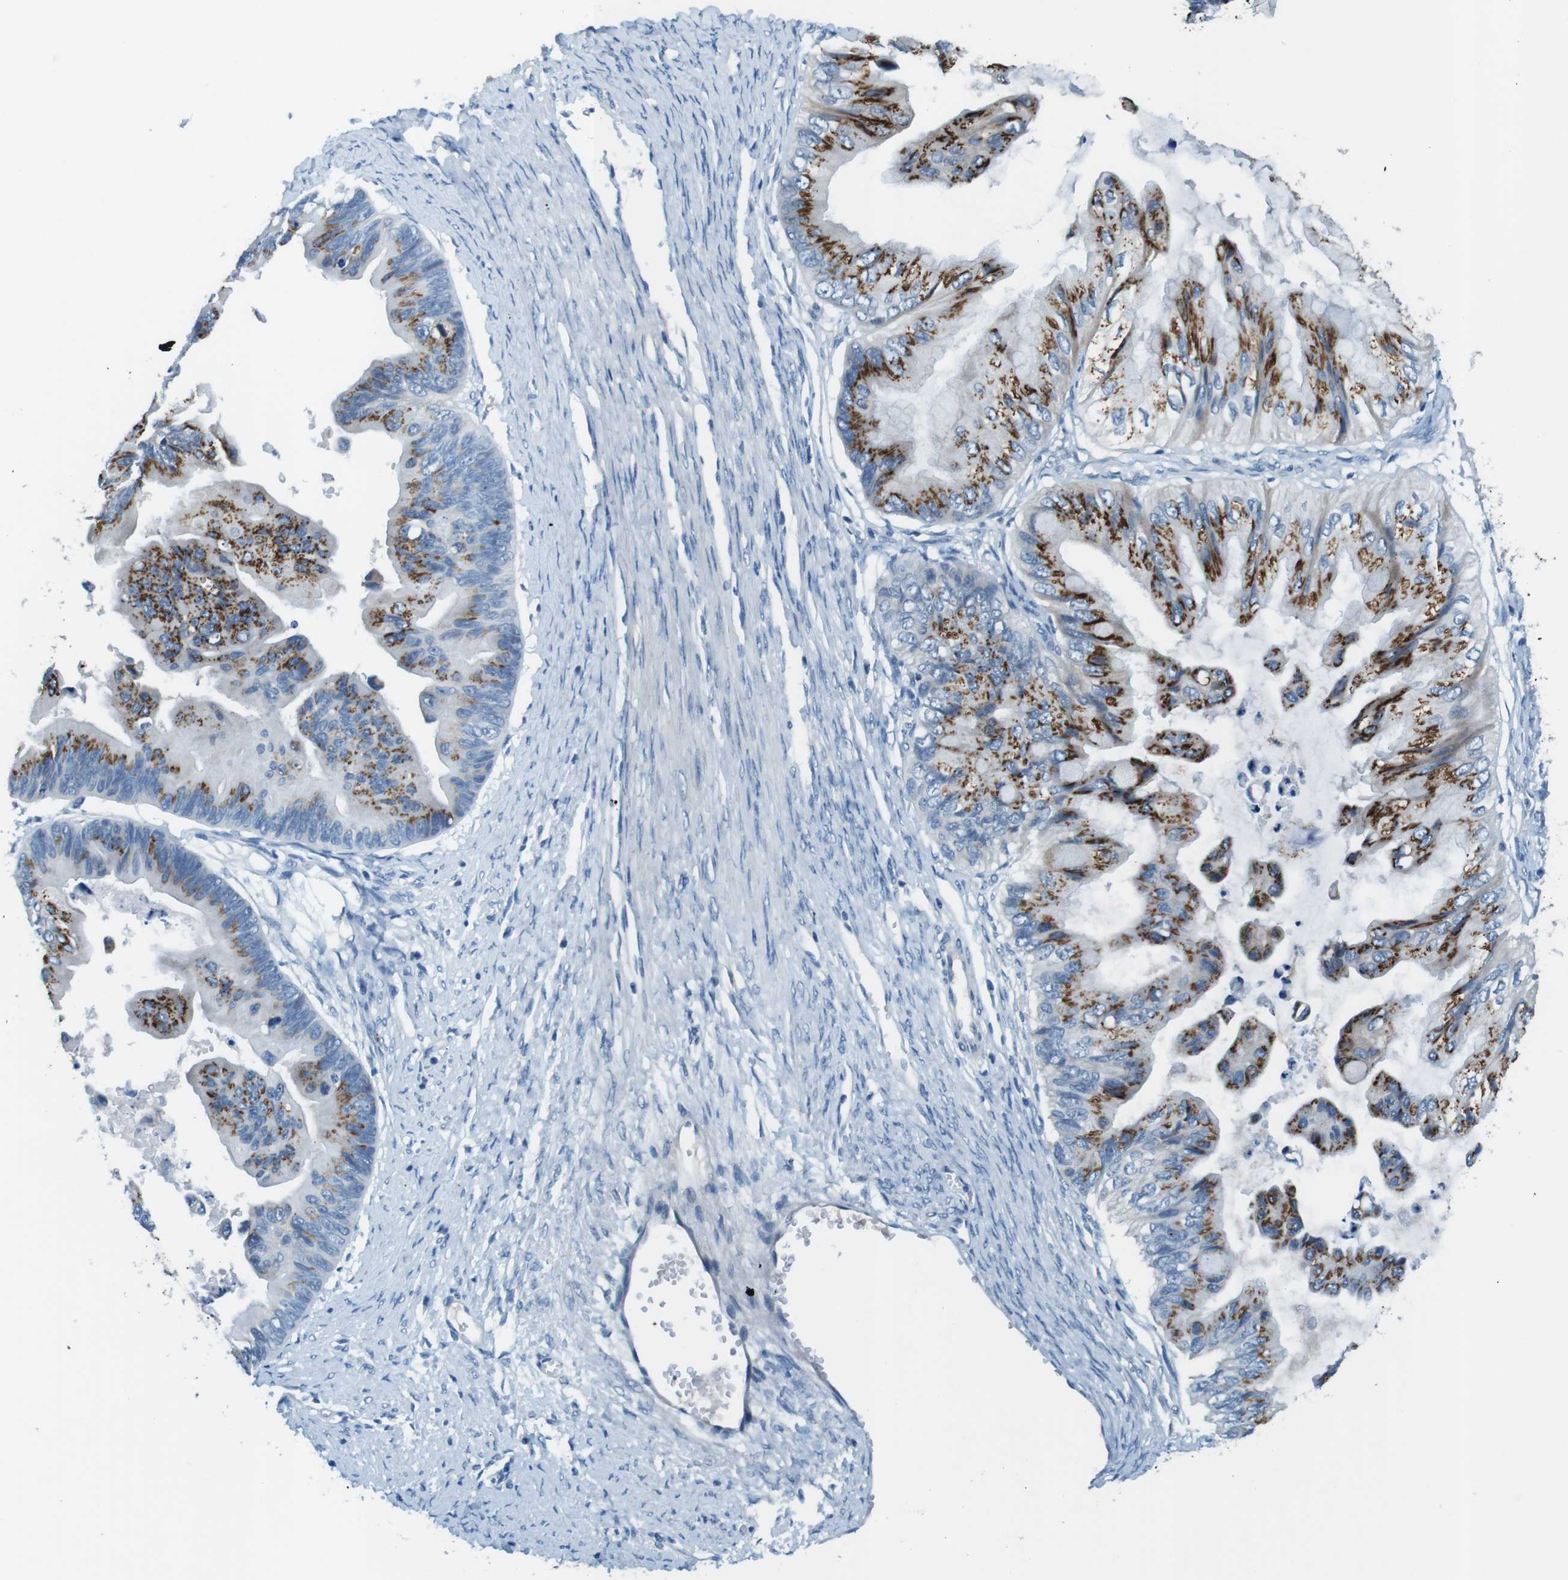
{"staining": {"intensity": "strong", "quantity": ">75%", "location": "cytoplasmic/membranous"}, "tissue": "ovarian cancer", "cell_type": "Tumor cells", "image_type": "cancer", "snomed": [{"axis": "morphology", "description": "Cystadenocarcinoma, mucinous, NOS"}, {"axis": "topography", "description": "Ovary"}], "caption": "Ovarian cancer was stained to show a protein in brown. There is high levels of strong cytoplasmic/membranous staining in about >75% of tumor cells. Nuclei are stained in blue.", "gene": "SLC35A3", "patient": {"sex": "female", "age": 61}}